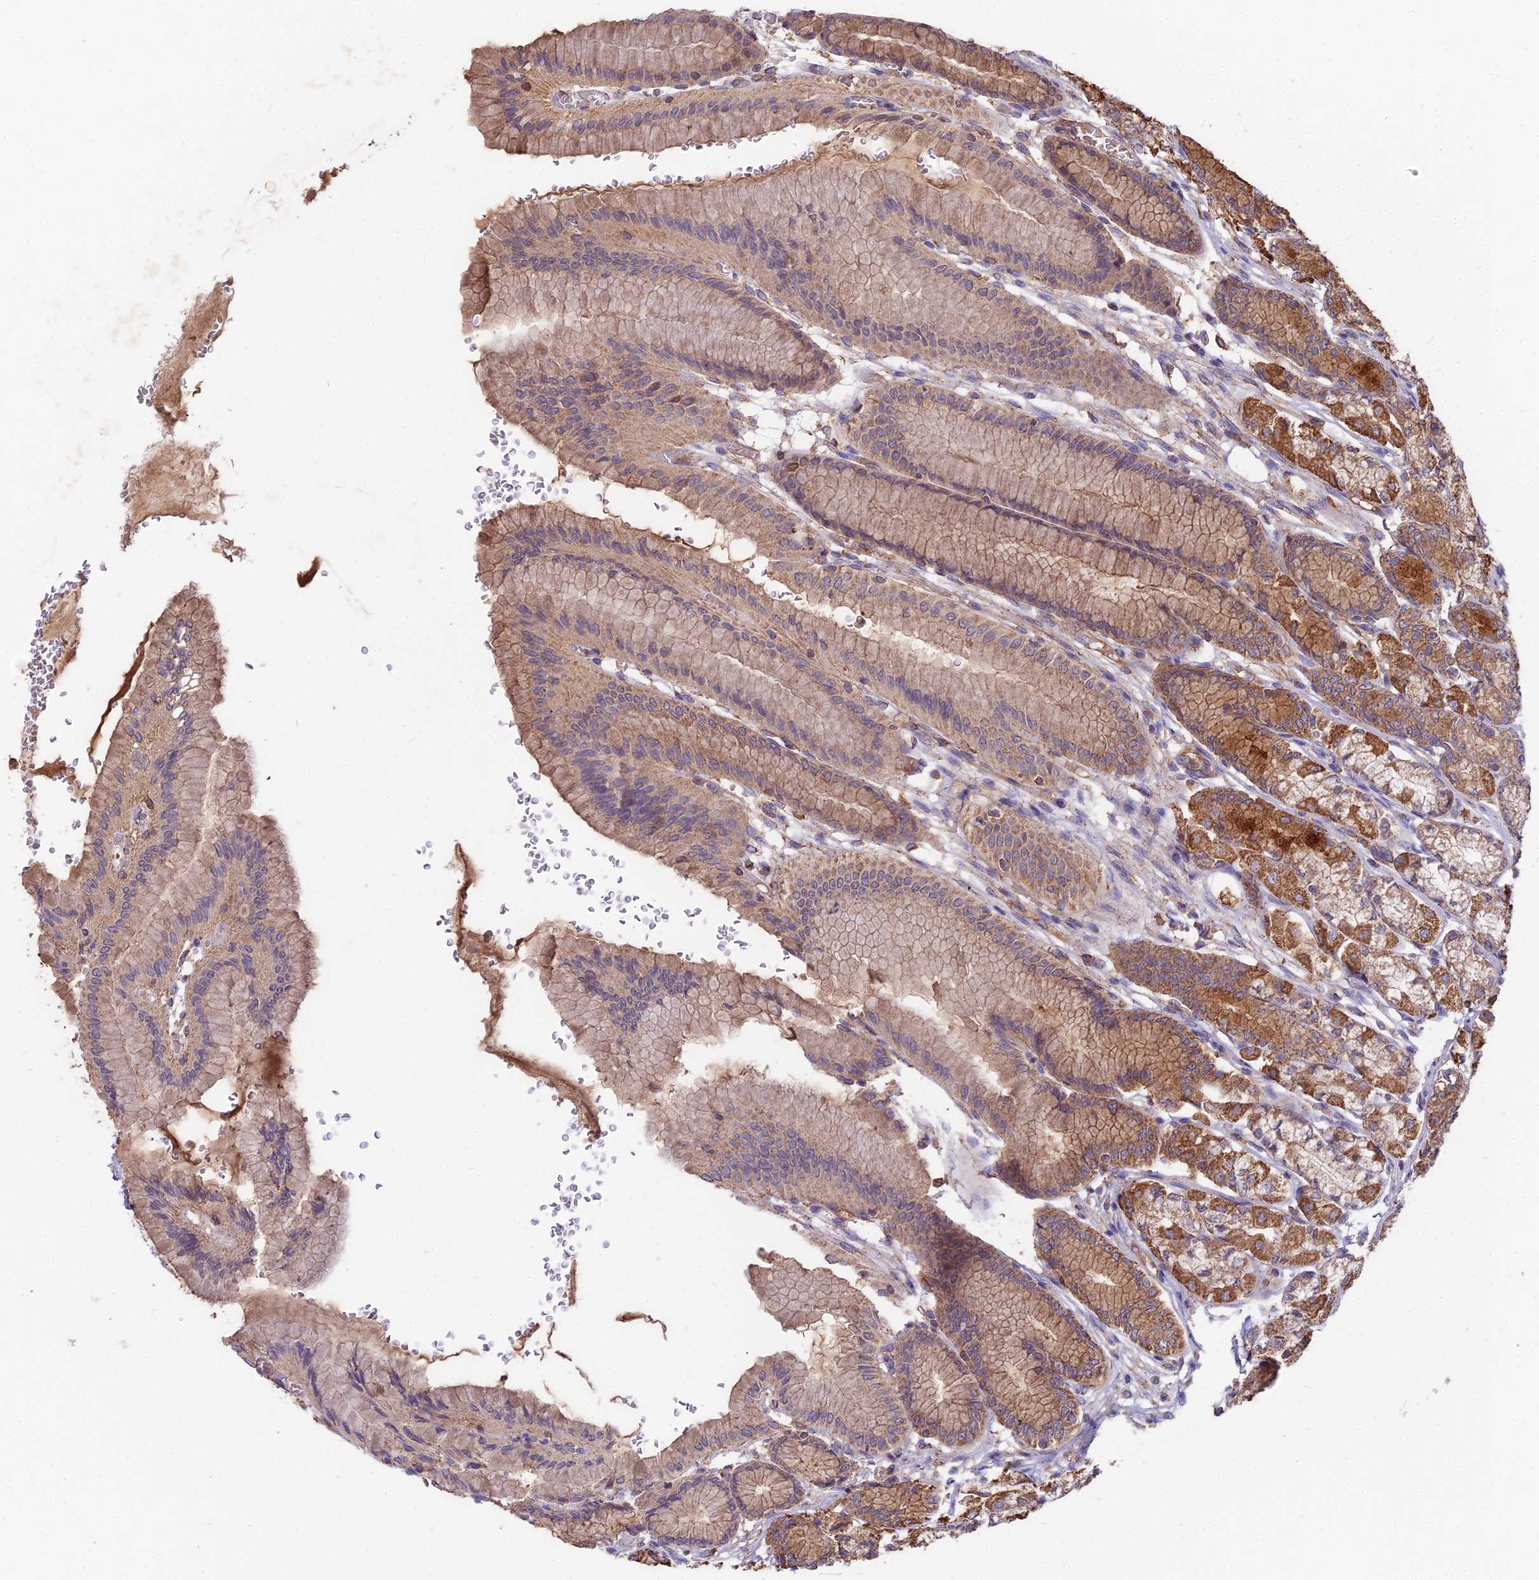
{"staining": {"intensity": "moderate", "quantity": ">75%", "location": "cytoplasmic/membranous"}, "tissue": "stomach", "cell_type": "Glandular cells", "image_type": "normal", "snomed": [{"axis": "morphology", "description": "Normal tissue, NOS"}, {"axis": "morphology", "description": "Adenocarcinoma, NOS"}, {"axis": "morphology", "description": "Adenocarcinoma, High grade"}, {"axis": "topography", "description": "Stomach, upper"}, {"axis": "topography", "description": "Stomach"}], "caption": "Immunohistochemistry (DAB) staining of benign stomach exhibits moderate cytoplasmic/membranous protein expression in about >75% of glandular cells.", "gene": "CEMIP2", "patient": {"sex": "female", "age": 65}}